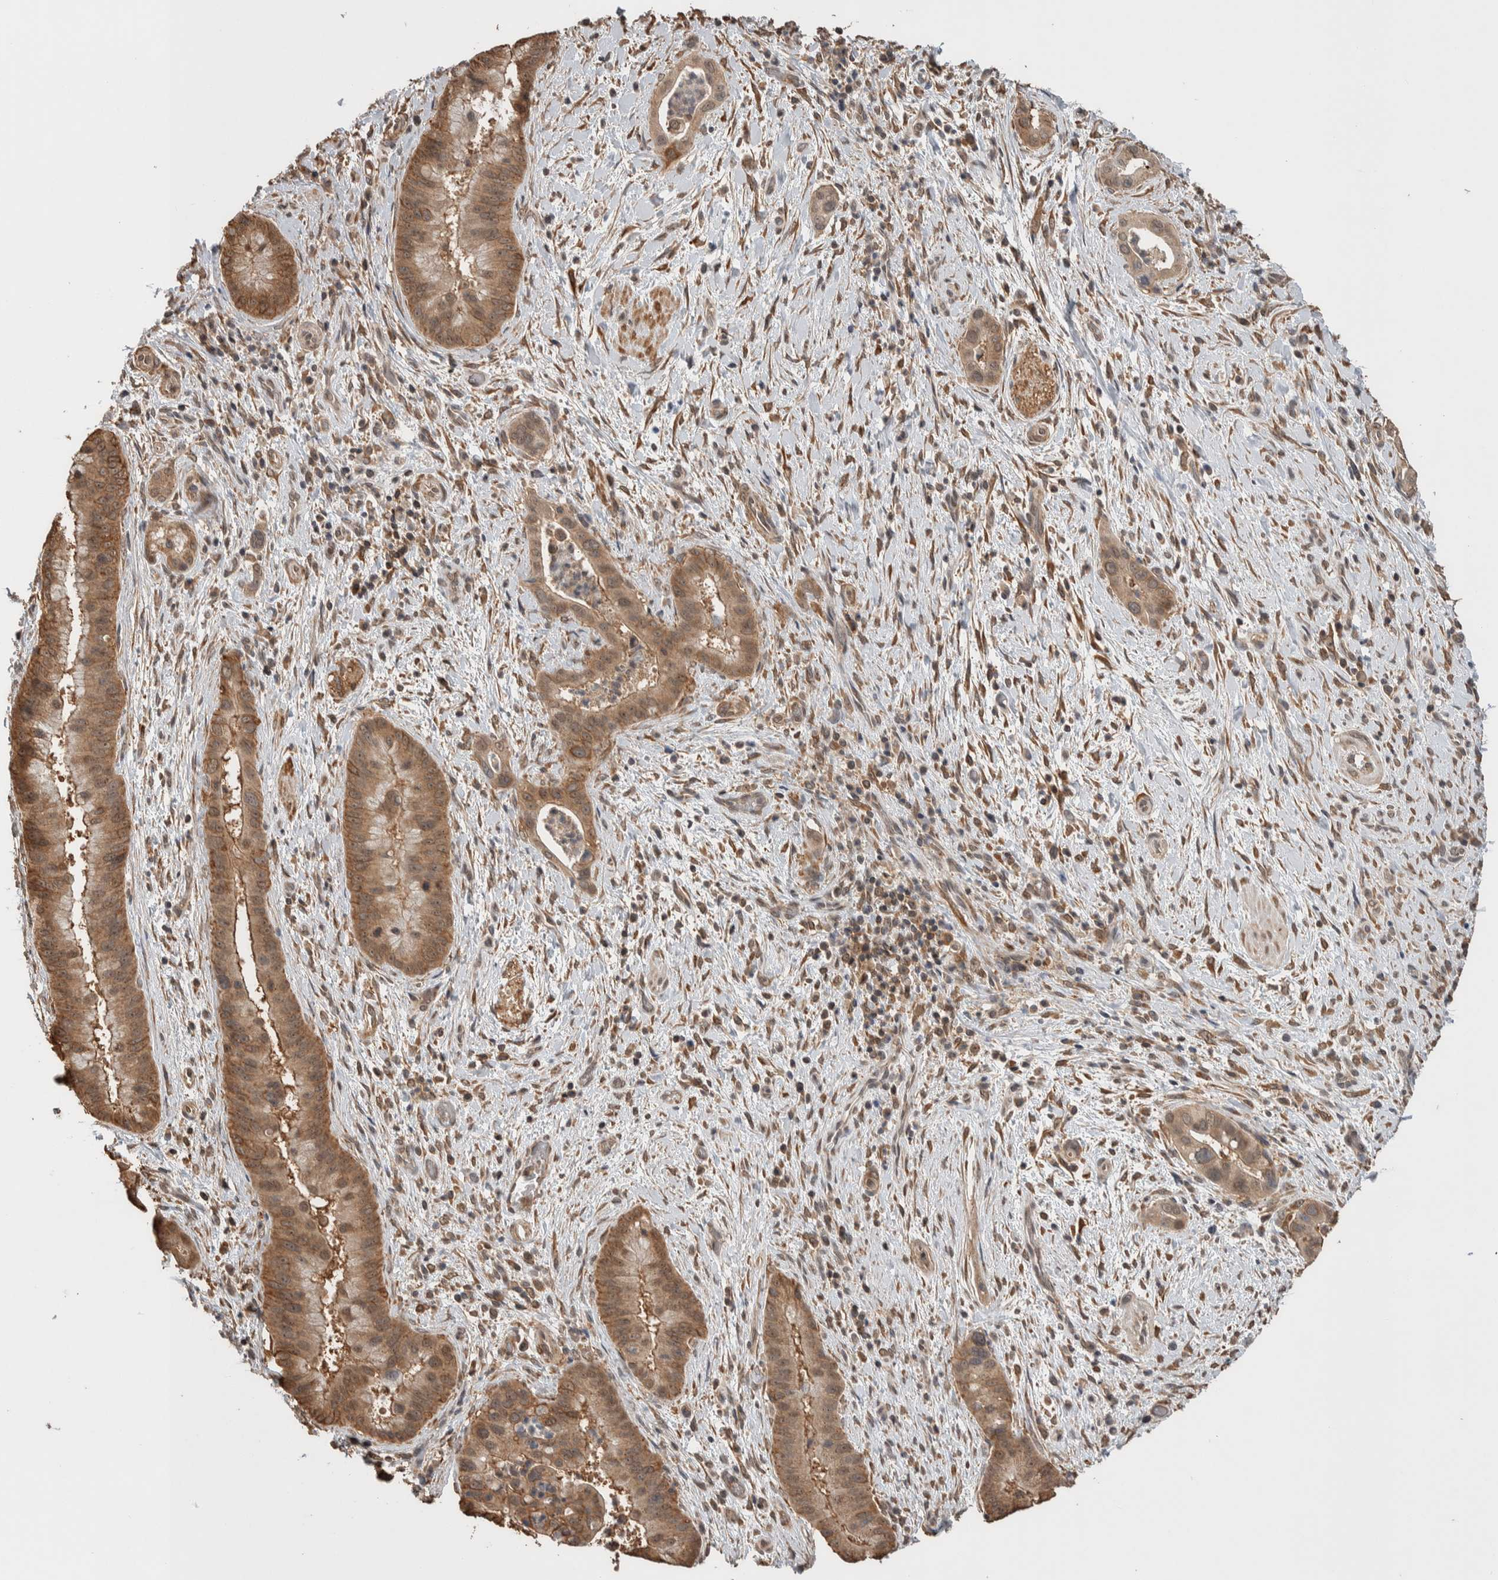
{"staining": {"intensity": "strong", "quantity": ">75%", "location": "cytoplasmic/membranous"}, "tissue": "liver cancer", "cell_type": "Tumor cells", "image_type": "cancer", "snomed": [{"axis": "morphology", "description": "Cholangiocarcinoma"}, {"axis": "topography", "description": "Liver"}], "caption": "Human liver cancer (cholangiocarcinoma) stained with a protein marker reveals strong staining in tumor cells.", "gene": "DVL2", "patient": {"sex": "female", "age": 54}}